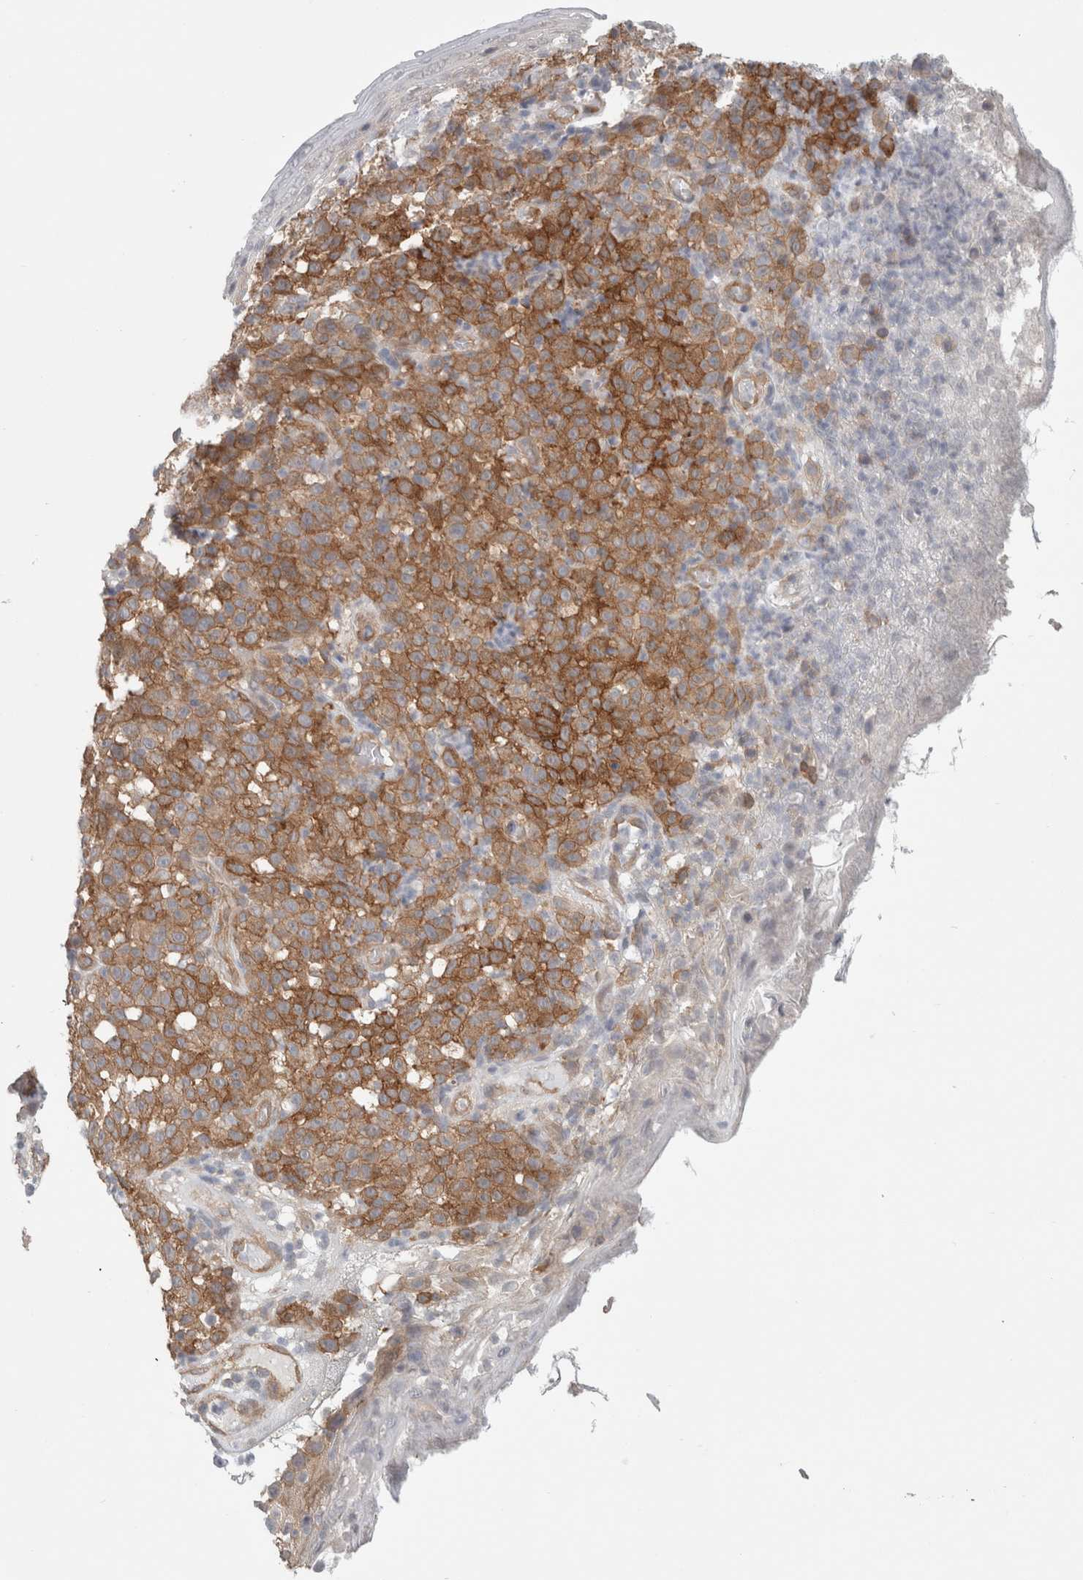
{"staining": {"intensity": "moderate", "quantity": "25%-75%", "location": "cytoplasmic/membranous"}, "tissue": "melanoma", "cell_type": "Tumor cells", "image_type": "cancer", "snomed": [{"axis": "morphology", "description": "Malignant melanoma, NOS"}, {"axis": "topography", "description": "Skin"}], "caption": "A micrograph showing moderate cytoplasmic/membranous expression in approximately 25%-75% of tumor cells in melanoma, as visualized by brown immunohistochemical staining.", "gene": "RASAL2", "patient": {"sex": "female", "age": 82}}